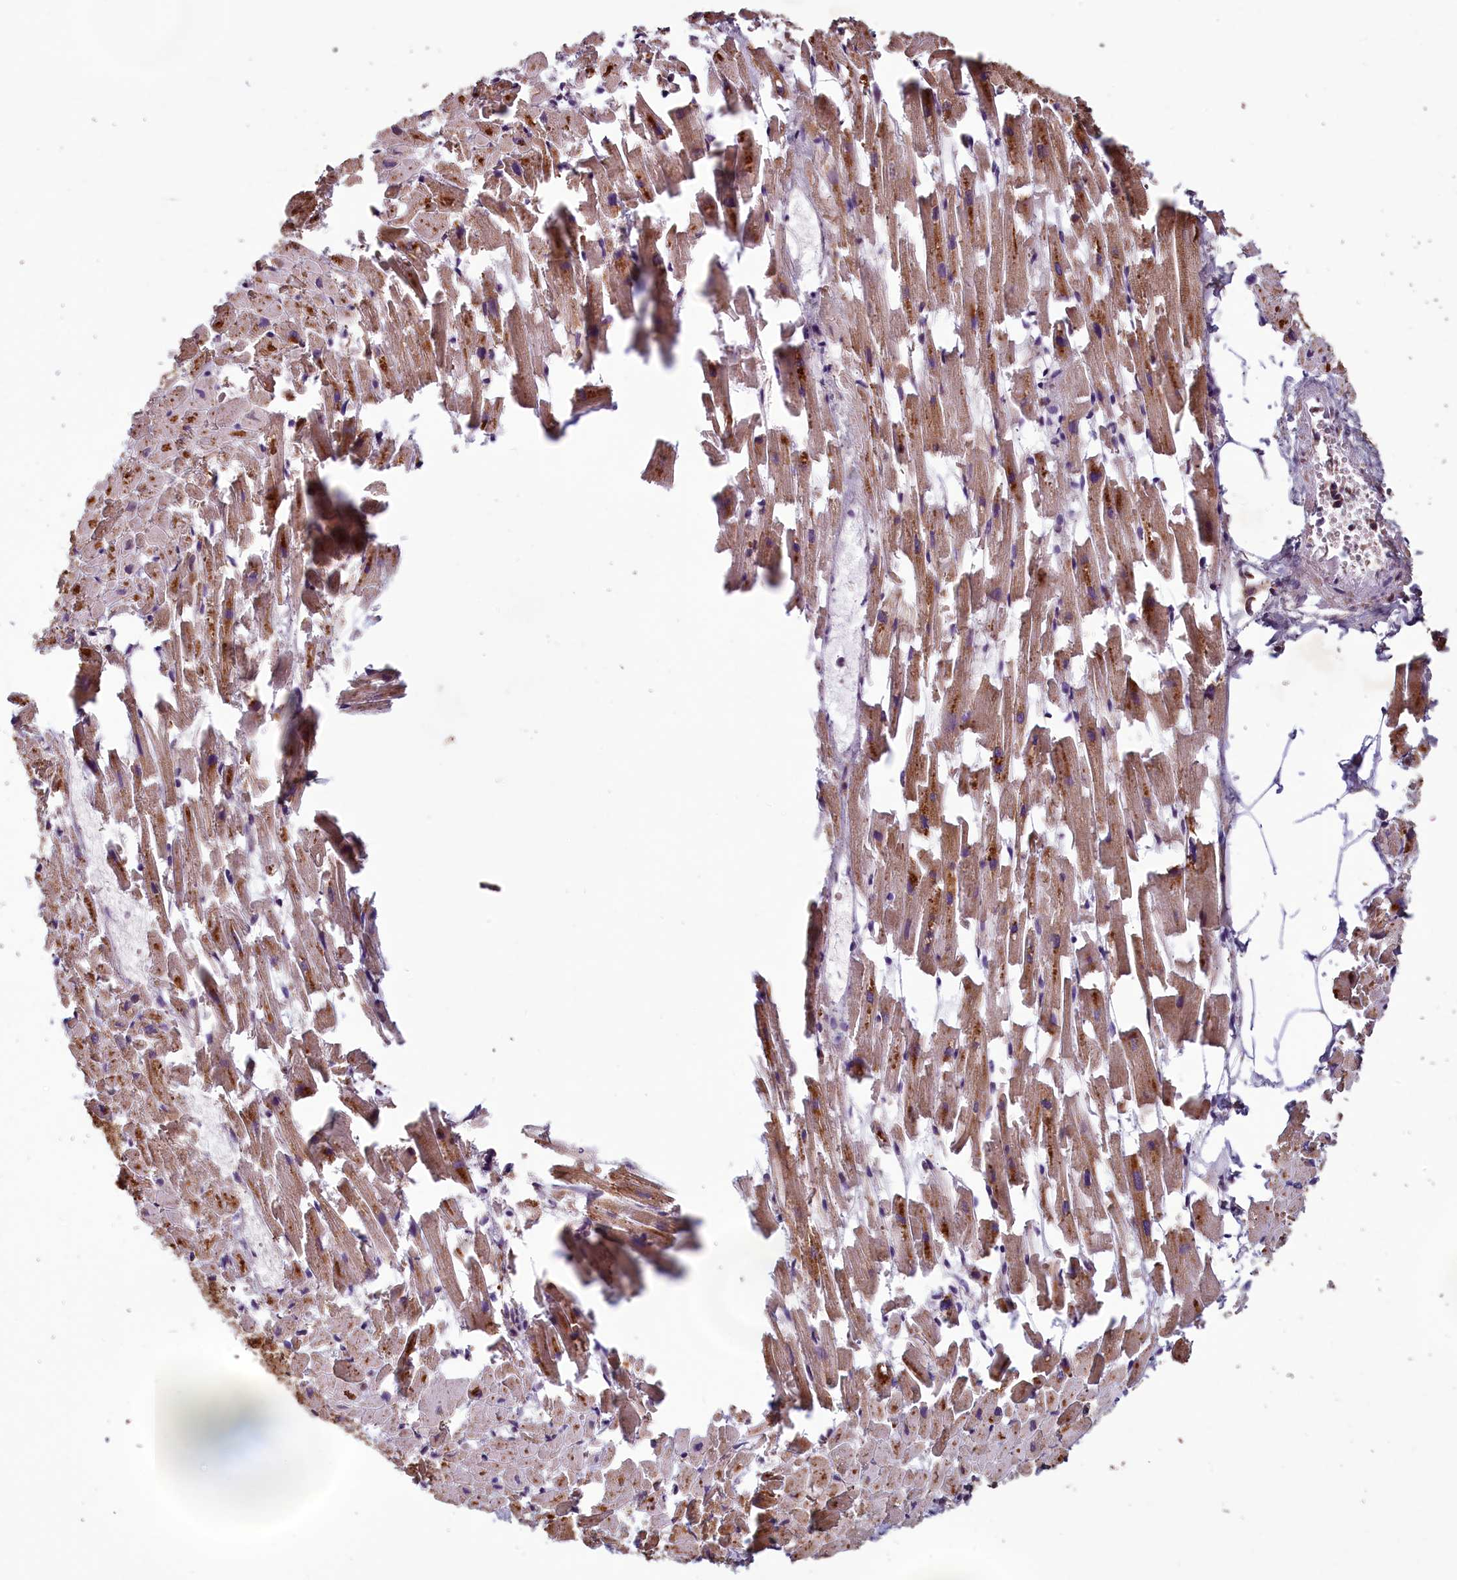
{"staining": {"intensity": "strong", "quantity": ">75%", "location": "cytoplasmic/membranous"}, "tissue": "heart muscle", "cell_type": "Cardiomyocytes", "image_type": "normal", "snomed": [{"axis": "morphology", "description": "Normal tissue, NOS"}, {"axis": "topography", "description": "Heart"}], "caption": "Cardiomyocytes demonstrate high levels of strong cytoplasmic/membranous positivity in approximately >75% of cells in unremarkable heart muscle.", "gene": "CCDC15", "patient": {"sex": "female", "age": 64}}